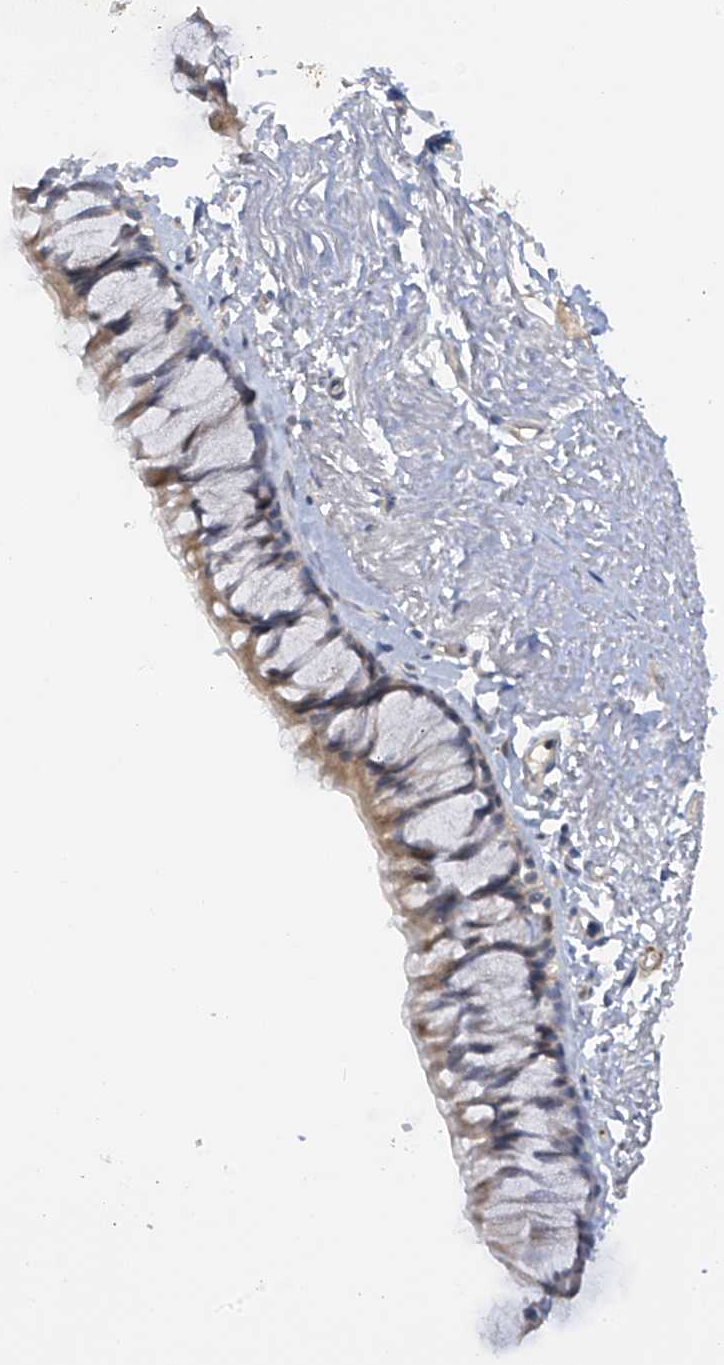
{"staining": {"intensity": "moderate", "quantity": "25%-75%", "location": "cytoplasmic/membranous"}, "tissue": "bronchus", "cell_type": "Respiratory epithelial cells", "image_type": "normal", "snomed": [{"axis": "morphology", "description": "Normal tissue, NOS"}, {"axis": "topography", "description": "Cartilage tissue"}, {"axis": "topography", "description": "Bronchus"}], "caption": "Brown immunohistochemical staining in unremarkable human bronchus reveals moderate cytoplasmic/membranous positivity in about 25%-75% of respiratory epithelial cells. Ihc stains the protein of interest in brown and the nuclei are stained blue.", "gene": "METTL18", "patient": {"sex": "female", "age": 73}}